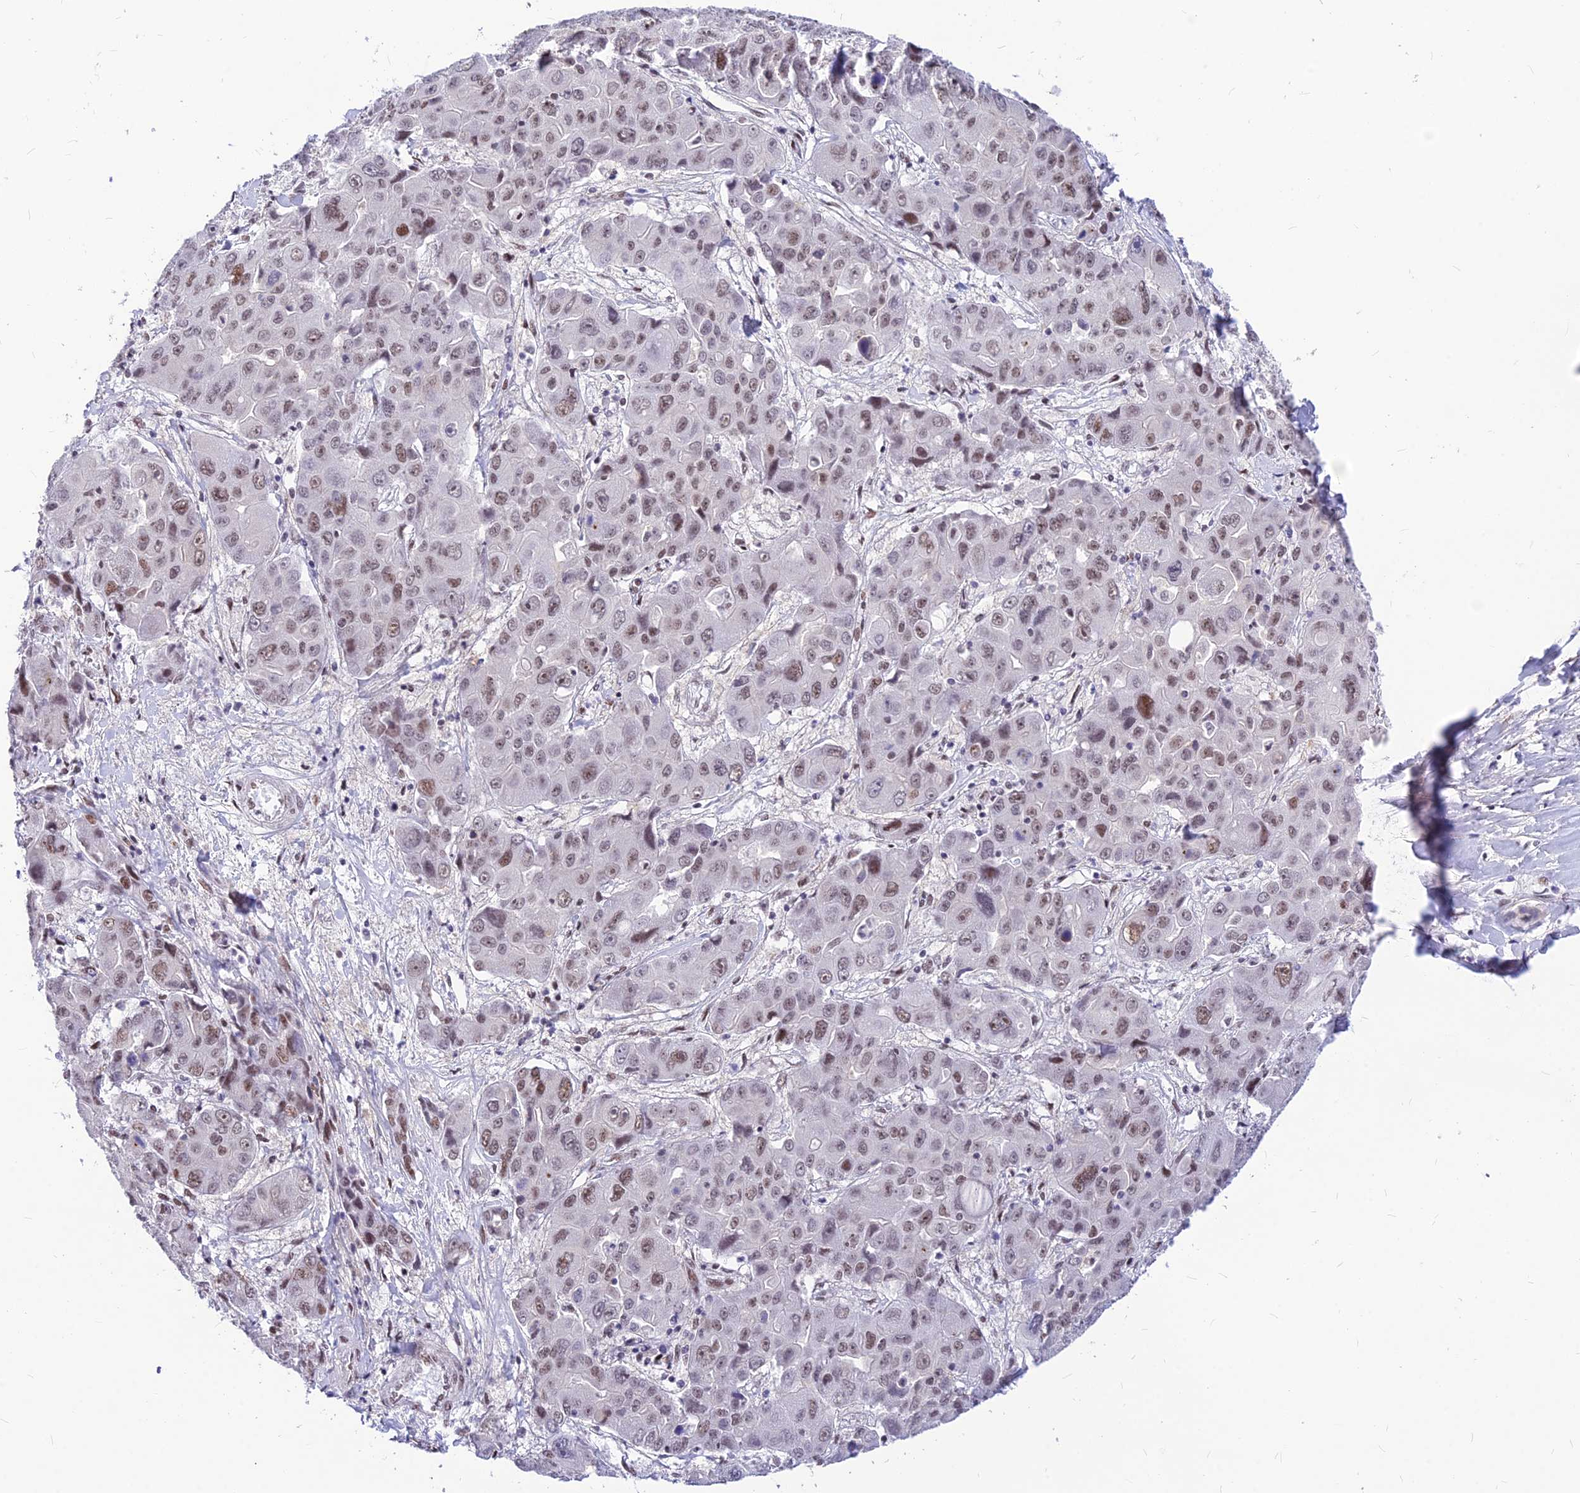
{"staining": {"intensity": "weak", "quantity": ">75%", "location": "nuclear"}, "tissue": "liver cancer", "cell_type": "Tumor cells", "image_type": "cancer", "snomed": [{"axis": "morphology", "description": "Cholangiocarcinoma"}, {"axis": "topography", "description": "Liver"}], "caption": "Immunohistochemical staining of cholangiocarcinoma (liver) exhibits low levels of weak nuclear positivity in about >75% of tumor cells.", "gene": "KCTD13", "patient": {"sex": "male", "age": 67}}